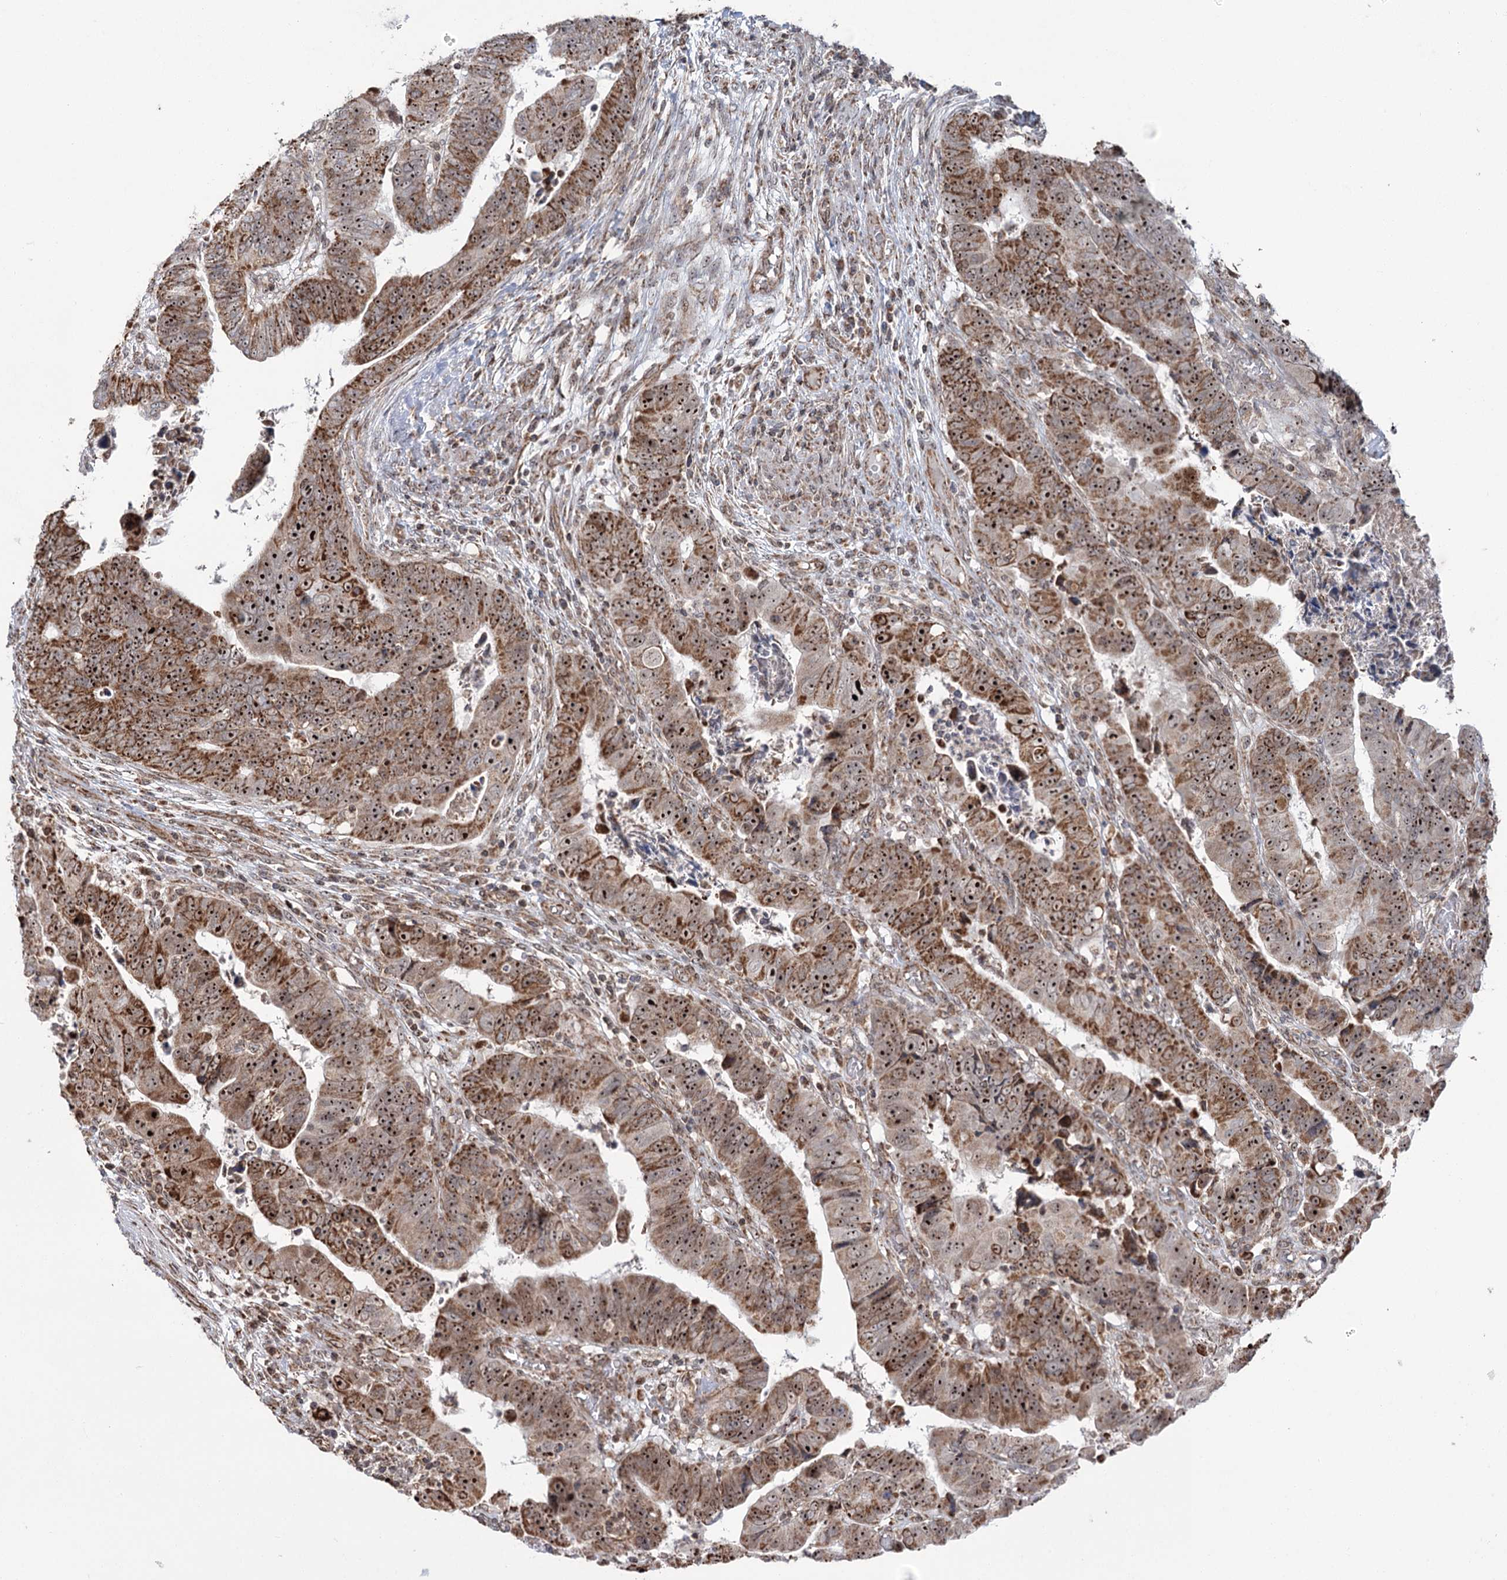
{"staining": {"intensity": "strong", "quantity": ">75%", "location": "cytoplasmic/membranous,nuclear"}, "tissue": "colorectal cancer", "cell_type": "Tumor cells", "image_type": "cancer", "snomed": [{"axis": "morphology", "description": "Normal tissue, NOS"}, {"axis": "morphology", "description": "Adenocarcinoma, NOS"}, {"axis": "topography", "description": "Rectum"}], "caption": "Immunohistochemical staining of colorectal cancer shows strong cytoplasmic/membranous and nuclear protein expression in about >75% of tumor cells.", "gene": "STEEP1", "patient": {"sex": "female", "age": 65}}